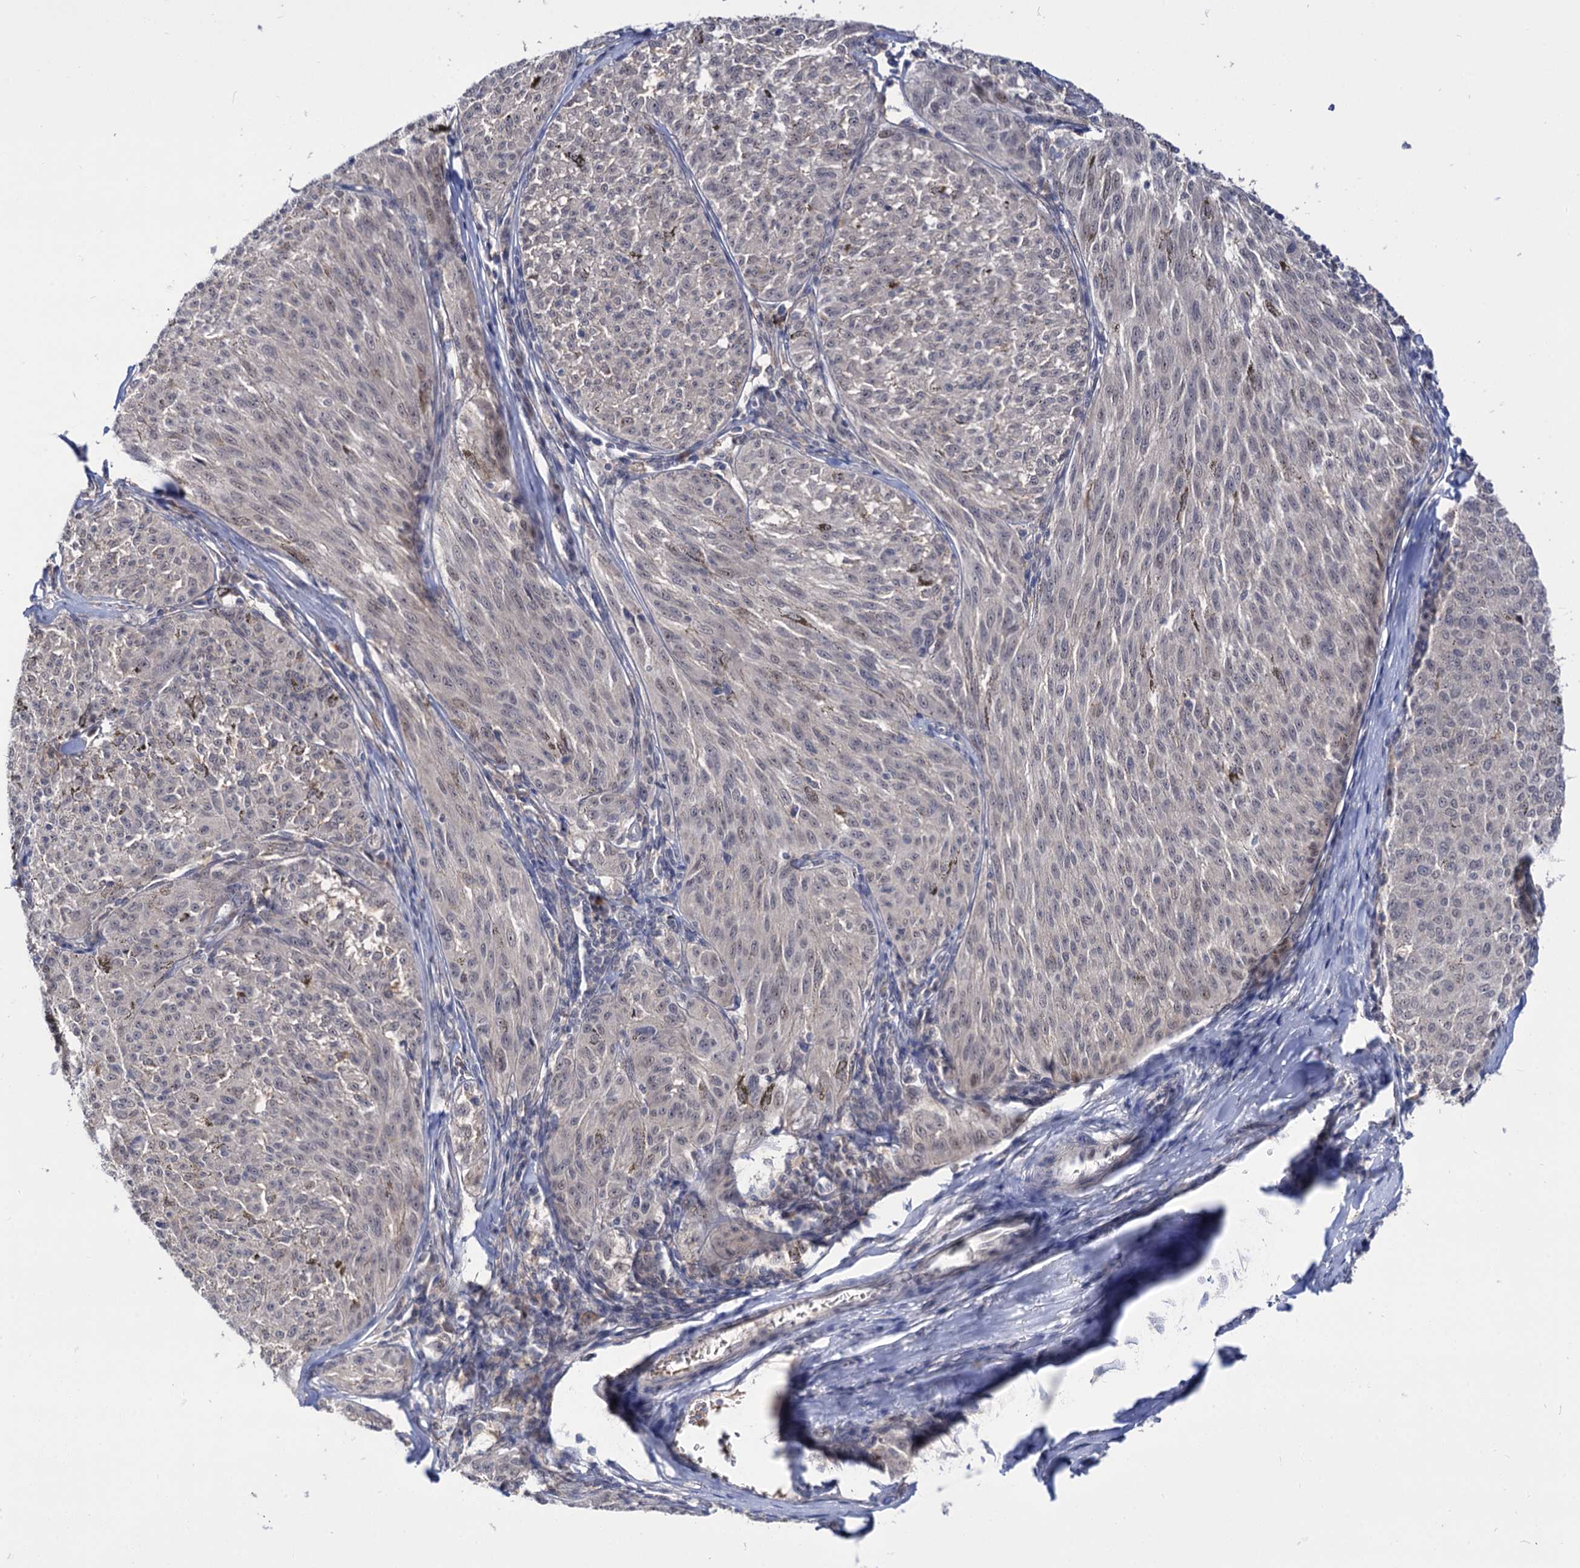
{"staining": {"intensity": "negative", "quantity": "none", "location": "none"}, "tissue": "melanoma", "cell_type": "Tumor cells", "image_type": "cancer", "snomed": [{"axis": "morphology", "description": "Malignant melanoma, NOS"}, {"axis": "topography", "description": "Skin"}], "caption": "A histopathology image of human melanoma is negative for staining in tumor cells.", "gene": "NEK10", "patient": {"sex": "female", "age": 72}}